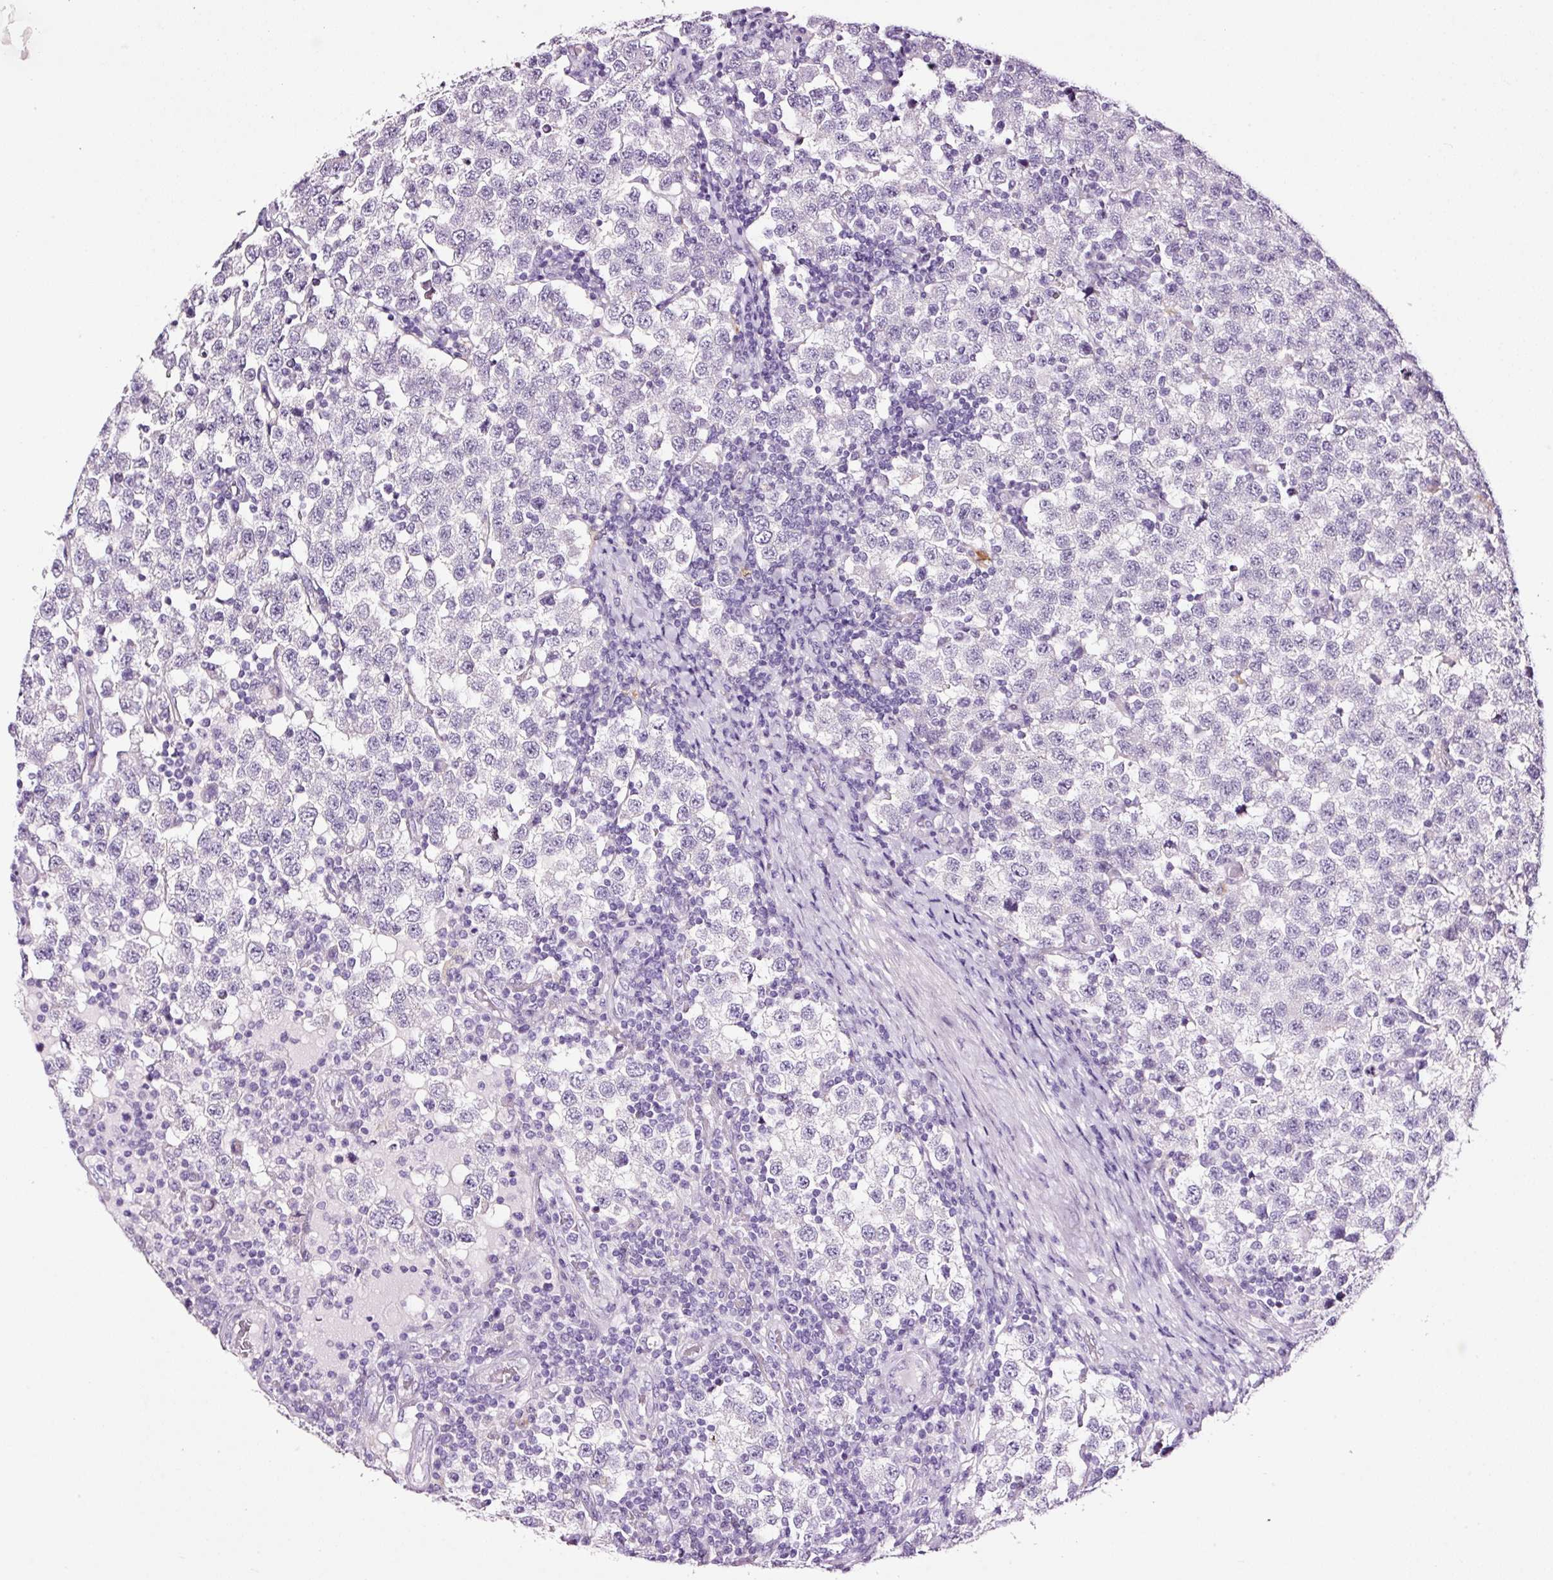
{"staining": {"intensity": "negative", "quantity": "none", "location": "none"}, "tissue": "testis cancer", "cell_type": "Tumor cells", "image_type": "cancer", "snomed": [{"axis": "morphology", "description": "Seminoma, NOS"}, {"axis": "topography", "description": "Testis"}], "caption": "An immunohistochemistry micrograph of testis cancer (seminoma) is shown. There is no staining in tumor cells of testis cancer (seminoma).", "gene": "RTF2", "patient": {"sex": "male", "age": 34}}